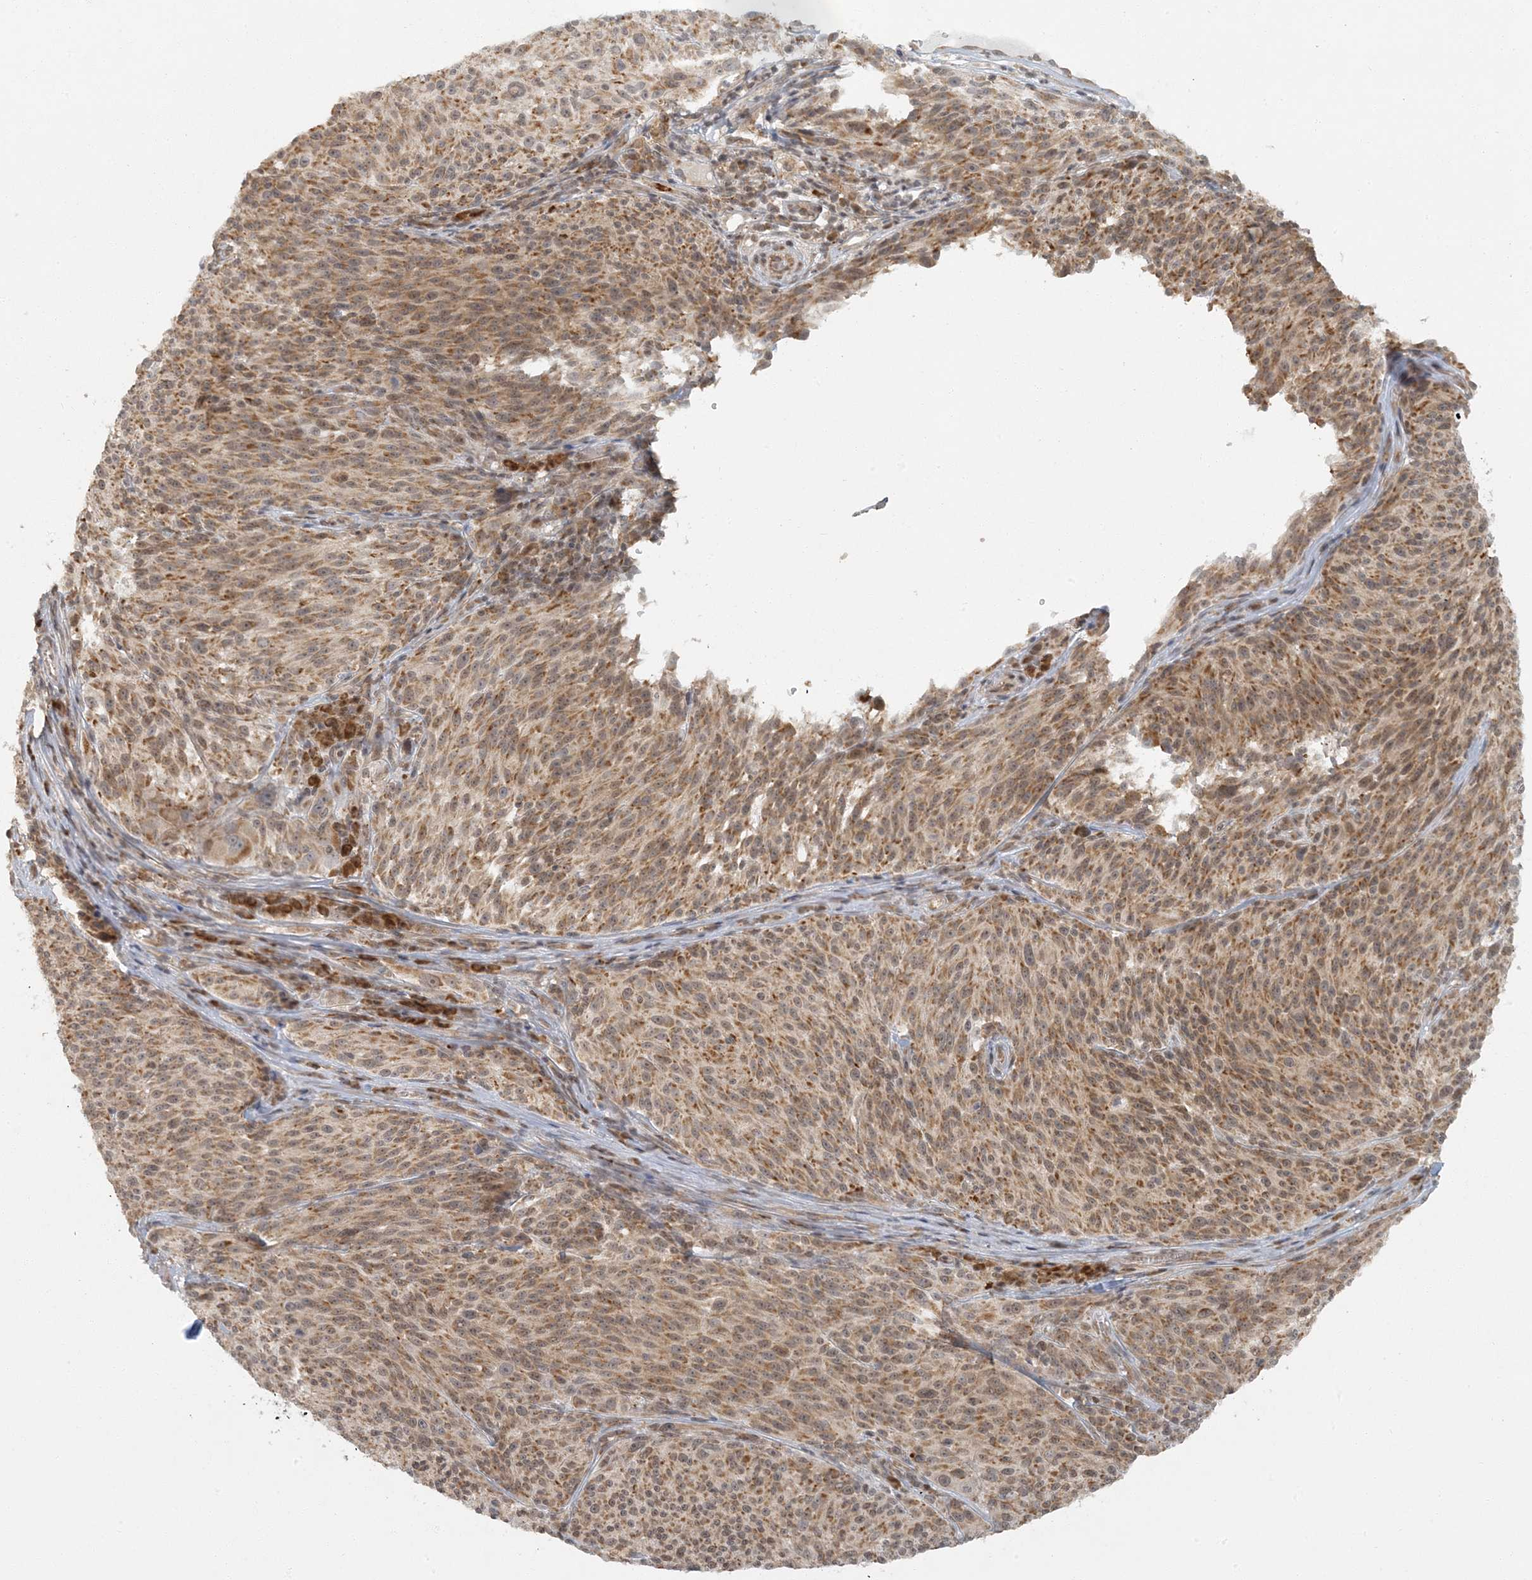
{"staining": {"intensity": "moderate", "quantity": ">75%", "location": "cytoplasmic/membranous,nuclear"}, "tissue": "melanoma", "cell_type": "Tumor cells", "image_type": "cancer", "snomed": [{"axis": "morphology", "description": "Malignant melanoma, NOS"}, {"axis": "topography", "description": "Skin of trunk"}], "caption": "Immunohistochemistry (IHC) micrograph of neoplastic tissue: human melanoma stained using immunohistochemistry reveals medium levels of moderate protein expression localized specifically in the cytoplasmic/membranous and nuclear of tumor cells, appearing as a cytoplasmic/membranous and nuclear brown color.", "gene": "AK9", "patient": {"sex": "male", "age": 71}}